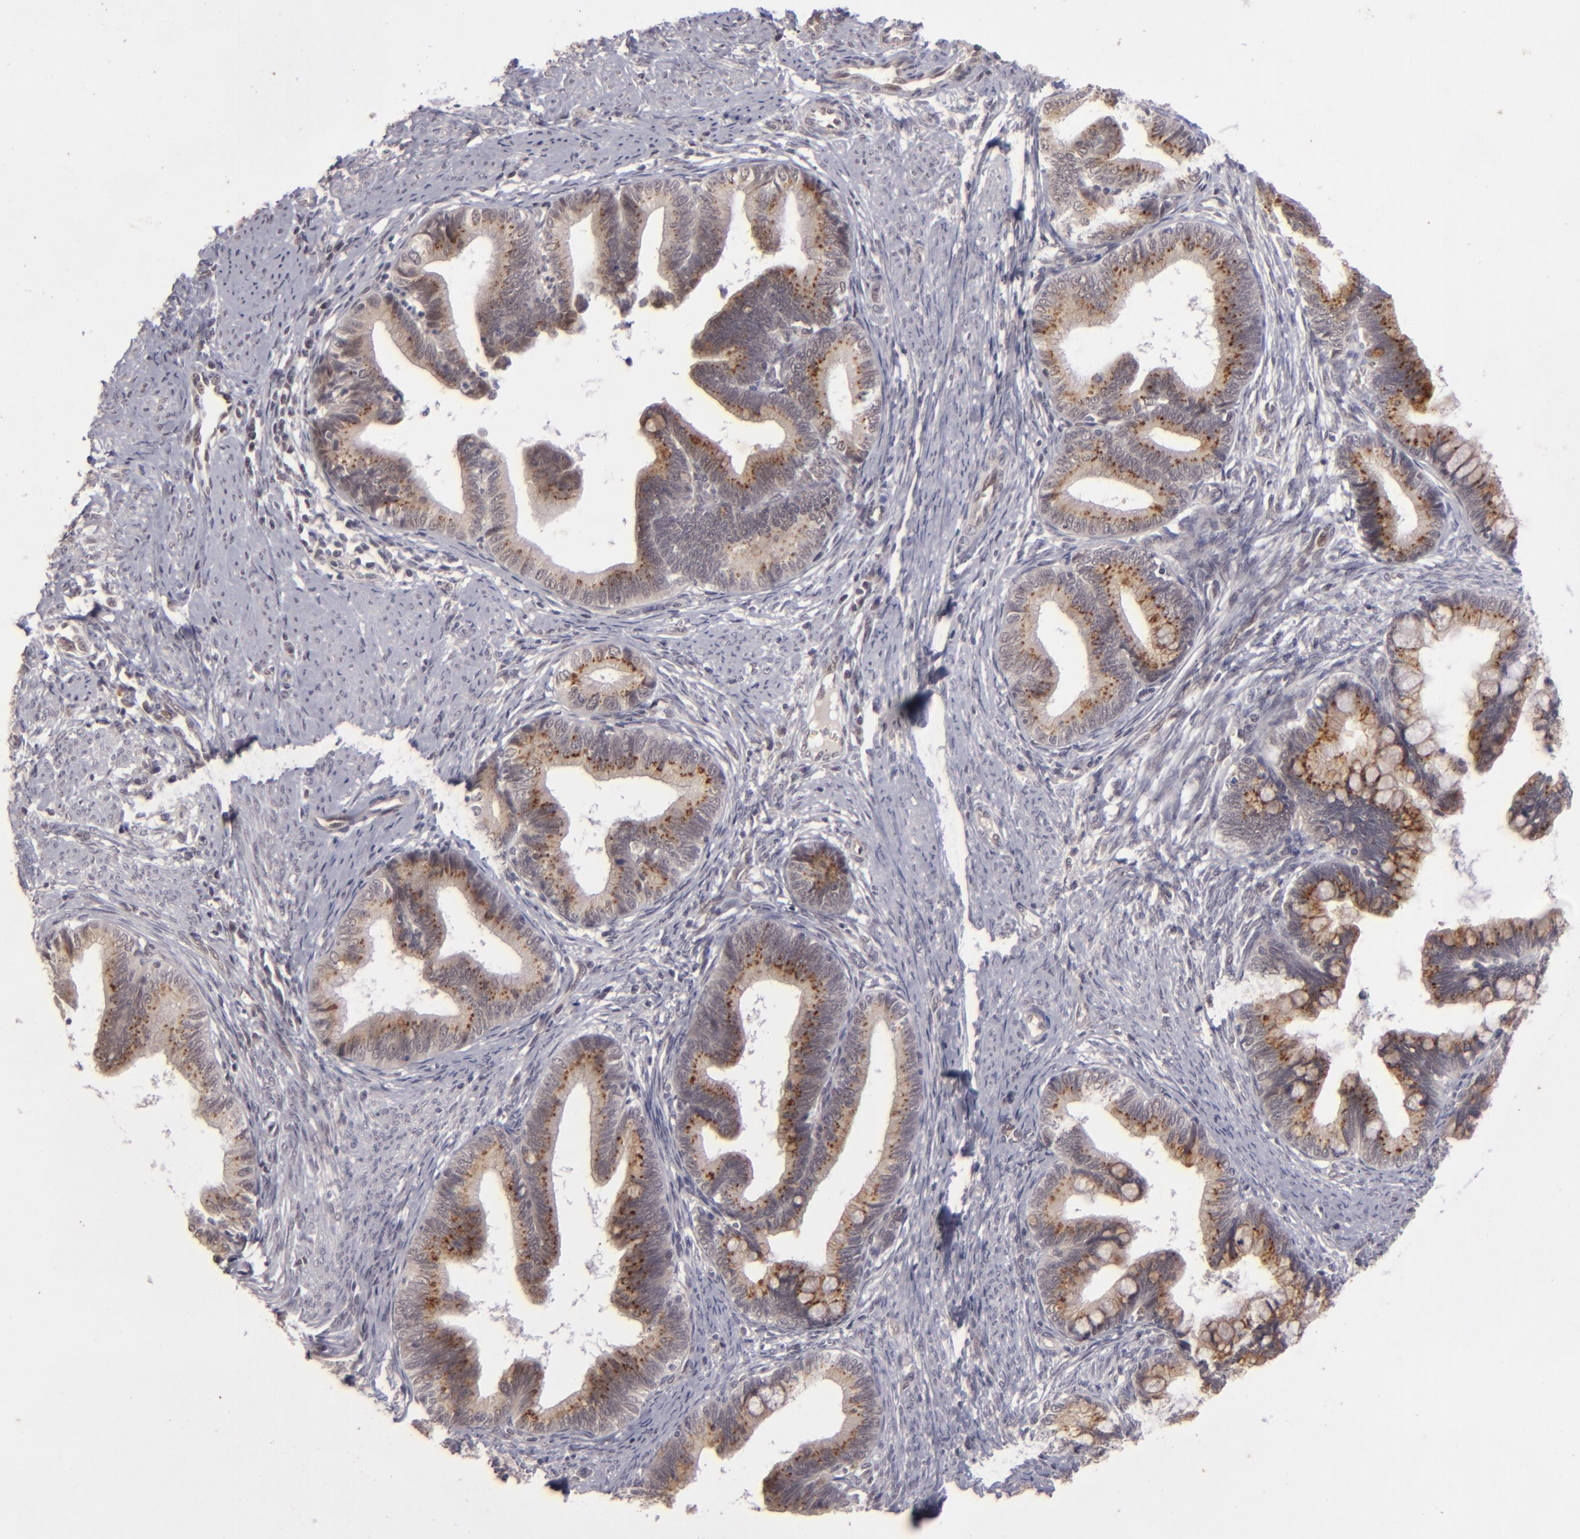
{"staining": {"intensity": "moderate", "quantity": ">75%", "location": "cytoplasmic/membranous"}, "tissue": "cervical cancer", "cell_type": "Tumor cells", "image_type": "cancer", "snomed": [{"axis": "morphology", "description": "Adenocarcinoma, NOS"}, {"axis": "topography", "description": "Cervix"}], "caption": "Immunohistochemical staining of cervical cancer (adenocarcinoma) exhibits moderate cytoplasmic/membranous protein positivity in approximately >75% of tumor cells.", "gene": "DFFA", "patient": {"sex": "female", "age": 36}}